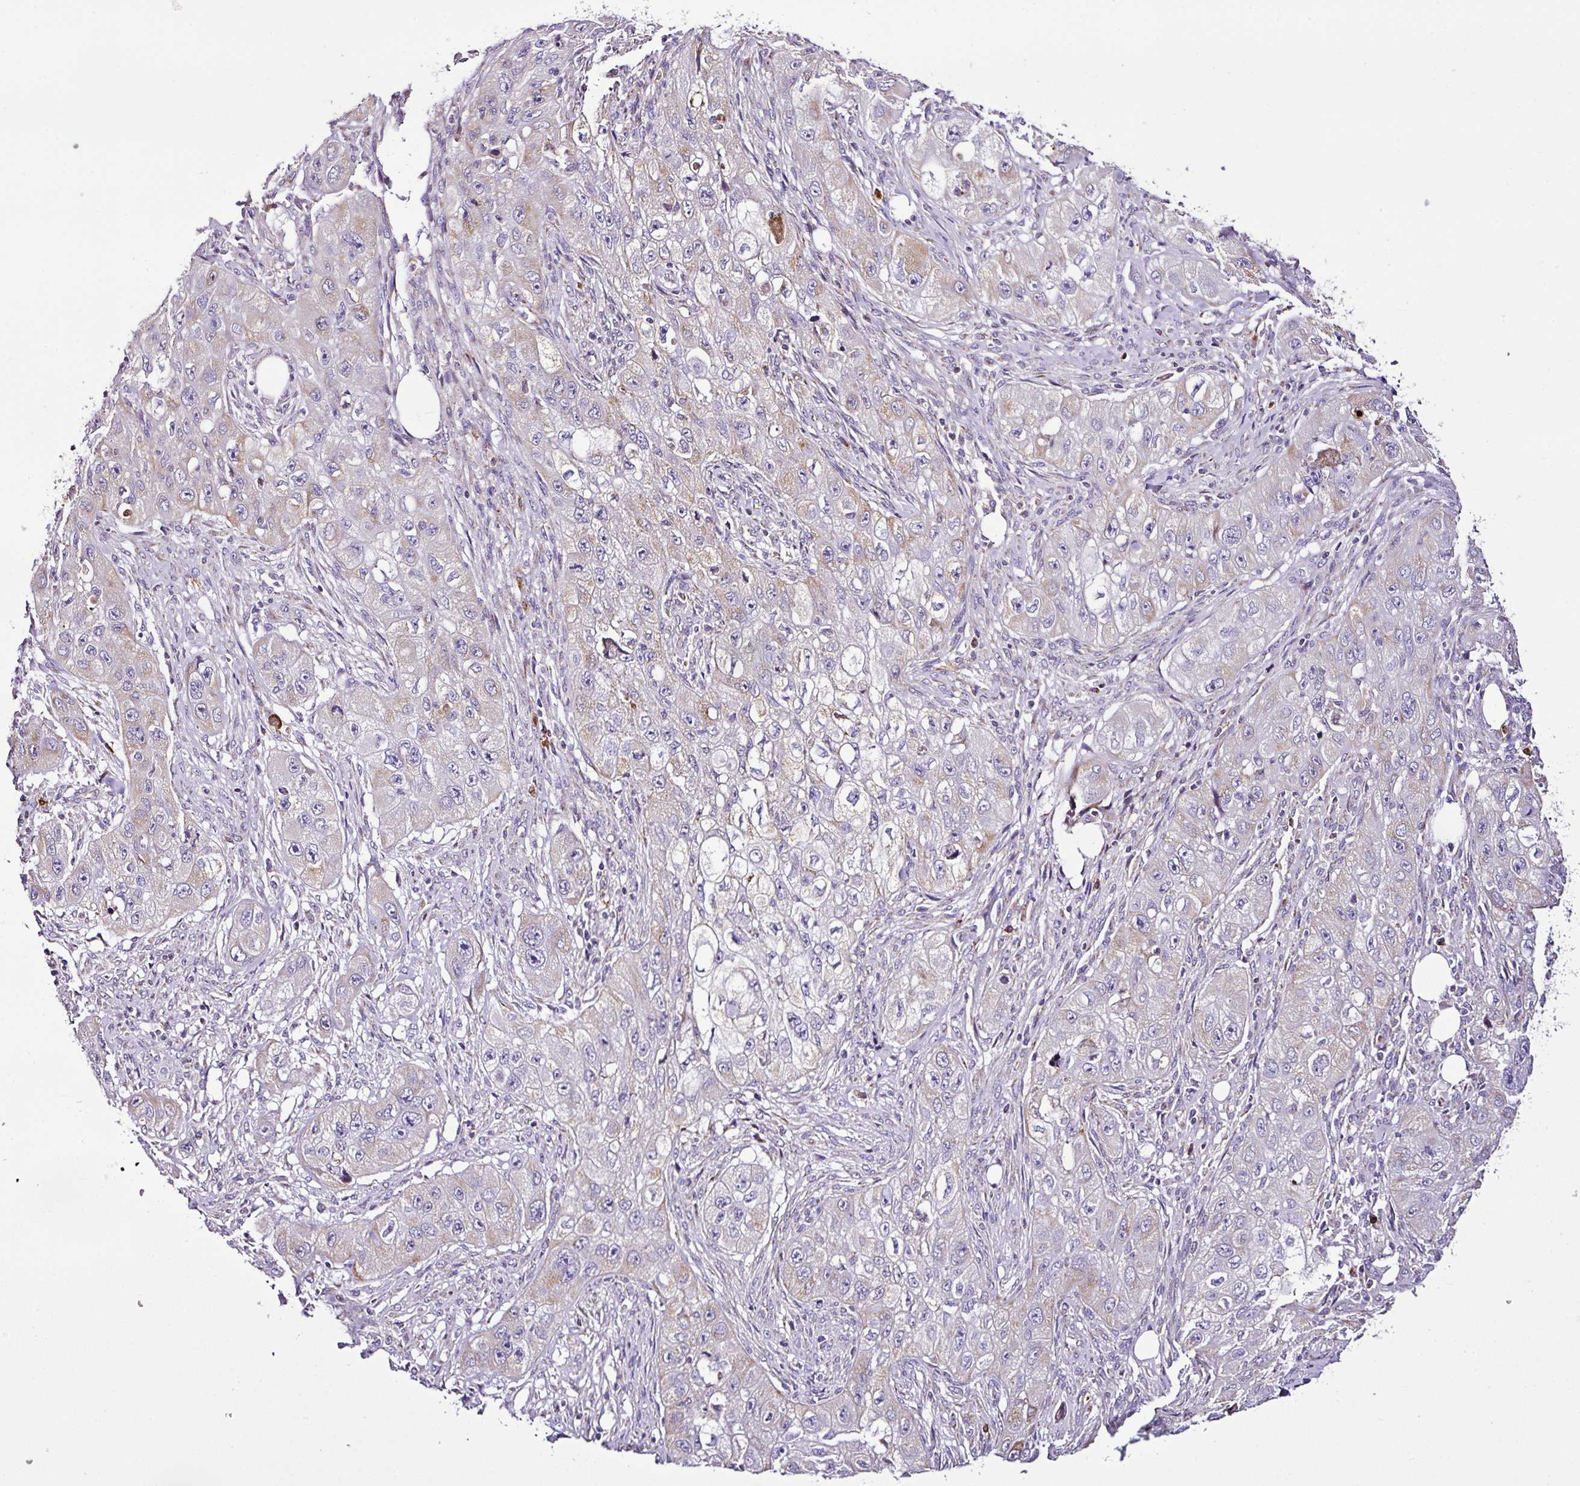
{"staining": {"intensity": "weak", "quantity": "<25%", "location": "cytoplasmic/membranous"}, "tissue": "skin cancer", "cell_type": "Tumor cells", "image_type": "cancer", "snomed": [{"axis": "morphology", "description": "Squamous cell carcinoma, NOS"}, {"axis": "topography", "description": "Skin"}, {"axis": "topography", "description": "Subcutis"}], "caption": "IHC histopathology image of skin cancer stained for a protein (brown), which displays no staining in tumor cells.", "gene": "DPAGT1", "patient": {"sex": "male", "age": 73}}